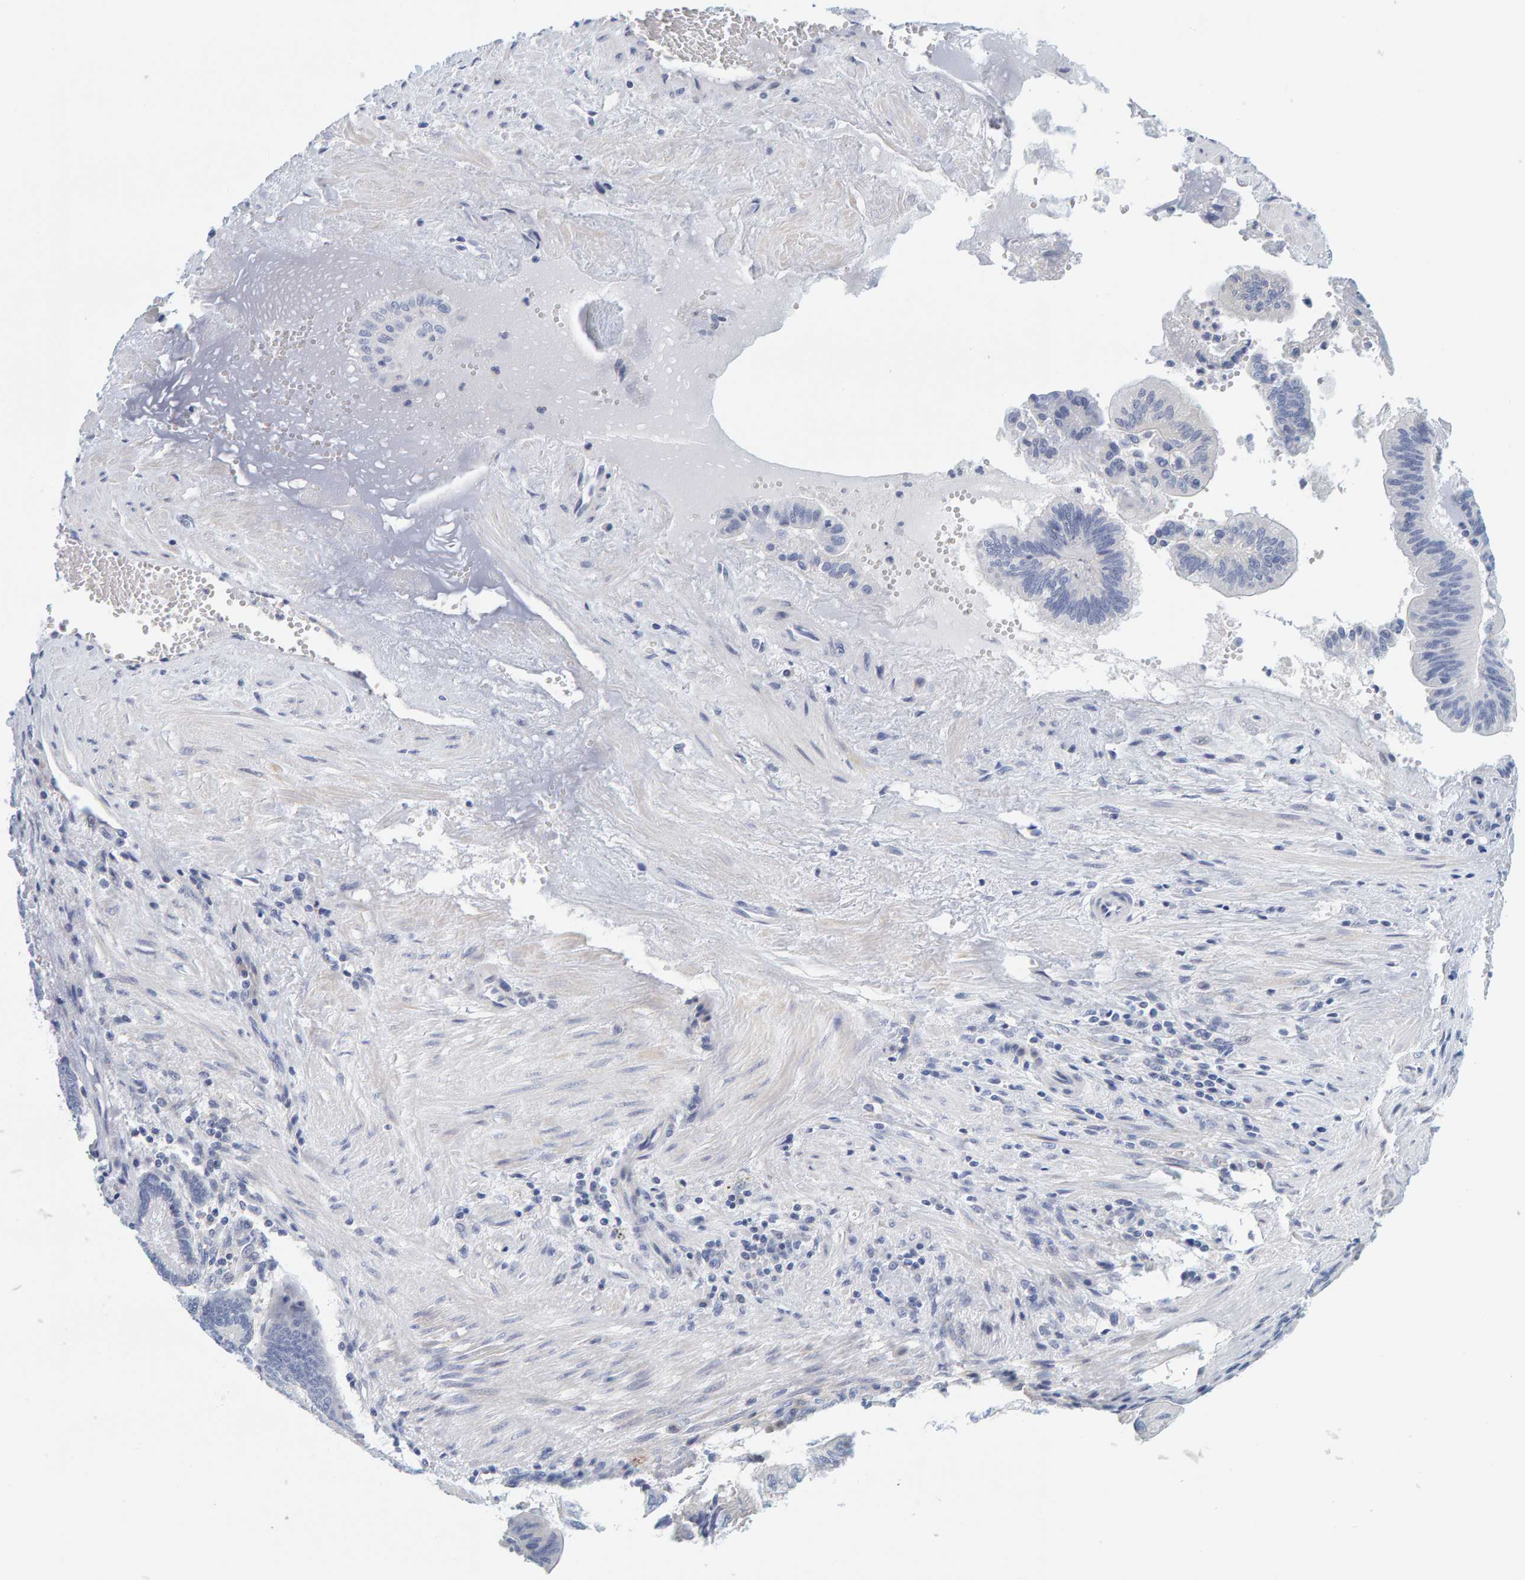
{"staining": {"intensity": "negative", "quantity": "none", "location": "none"}, "tissue": "pancreatic cancer", "cell_type": "Tumor cells", "image_type": "cancer", "snomed": [{"axis": "morphology", "description": "Adenocarcinoma, NOS"}, {"axis": "topography", "description": "Pancreas"}], "caption": "An immunohistochemistry (IHC) micrograph of pancreatic cancer (adenocarcinoma) is shown. There is no staining in tumor cells of pancreatic cancer (adenocarcinoma).", "gene": "MOG", "patient": {"sex": "male", "age": 82}}